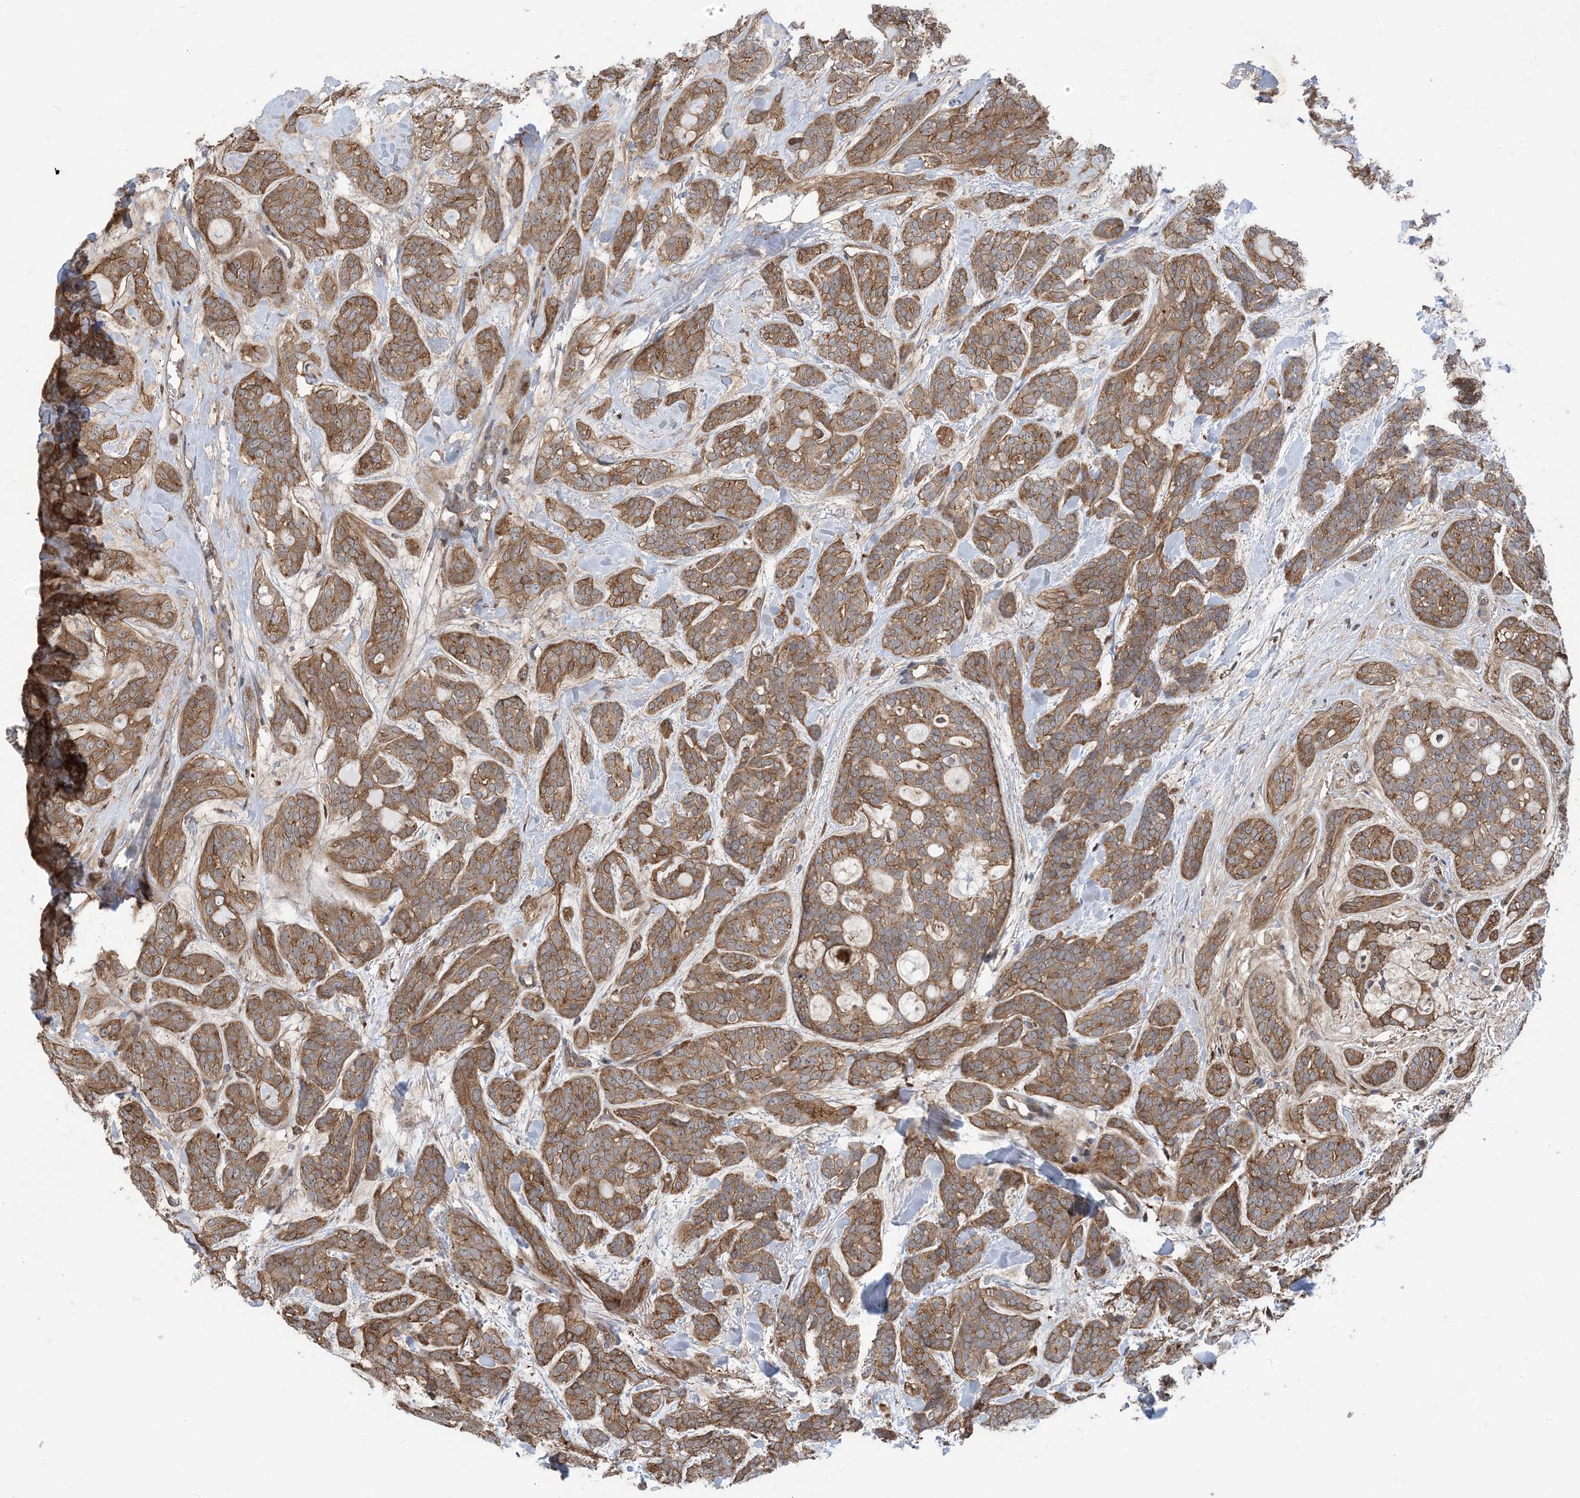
{"staining": {"intensity": "moderate", "quantity": ">75%", "location": "cytoplasmic/membranous"}, "tissue": "head and neck cancer", "cell_type": "Tumor cells", "image_type": "cancer", "snomed": [{"axis": "morphology", "description": "Adenocarcinoma, NOS"}, {"axis": "topography", "description": "Head-Neck"}], "caption": "Moderate cytoplasmic/membranous protein staining is present in about >75% of tumor cells in head and neck adenocarcinoma. The protein of interest is shown in brown color, while the nuclei are stained blue.", "gene": "HS1BP3", "patient": {"sex": "male", "age": 66}}